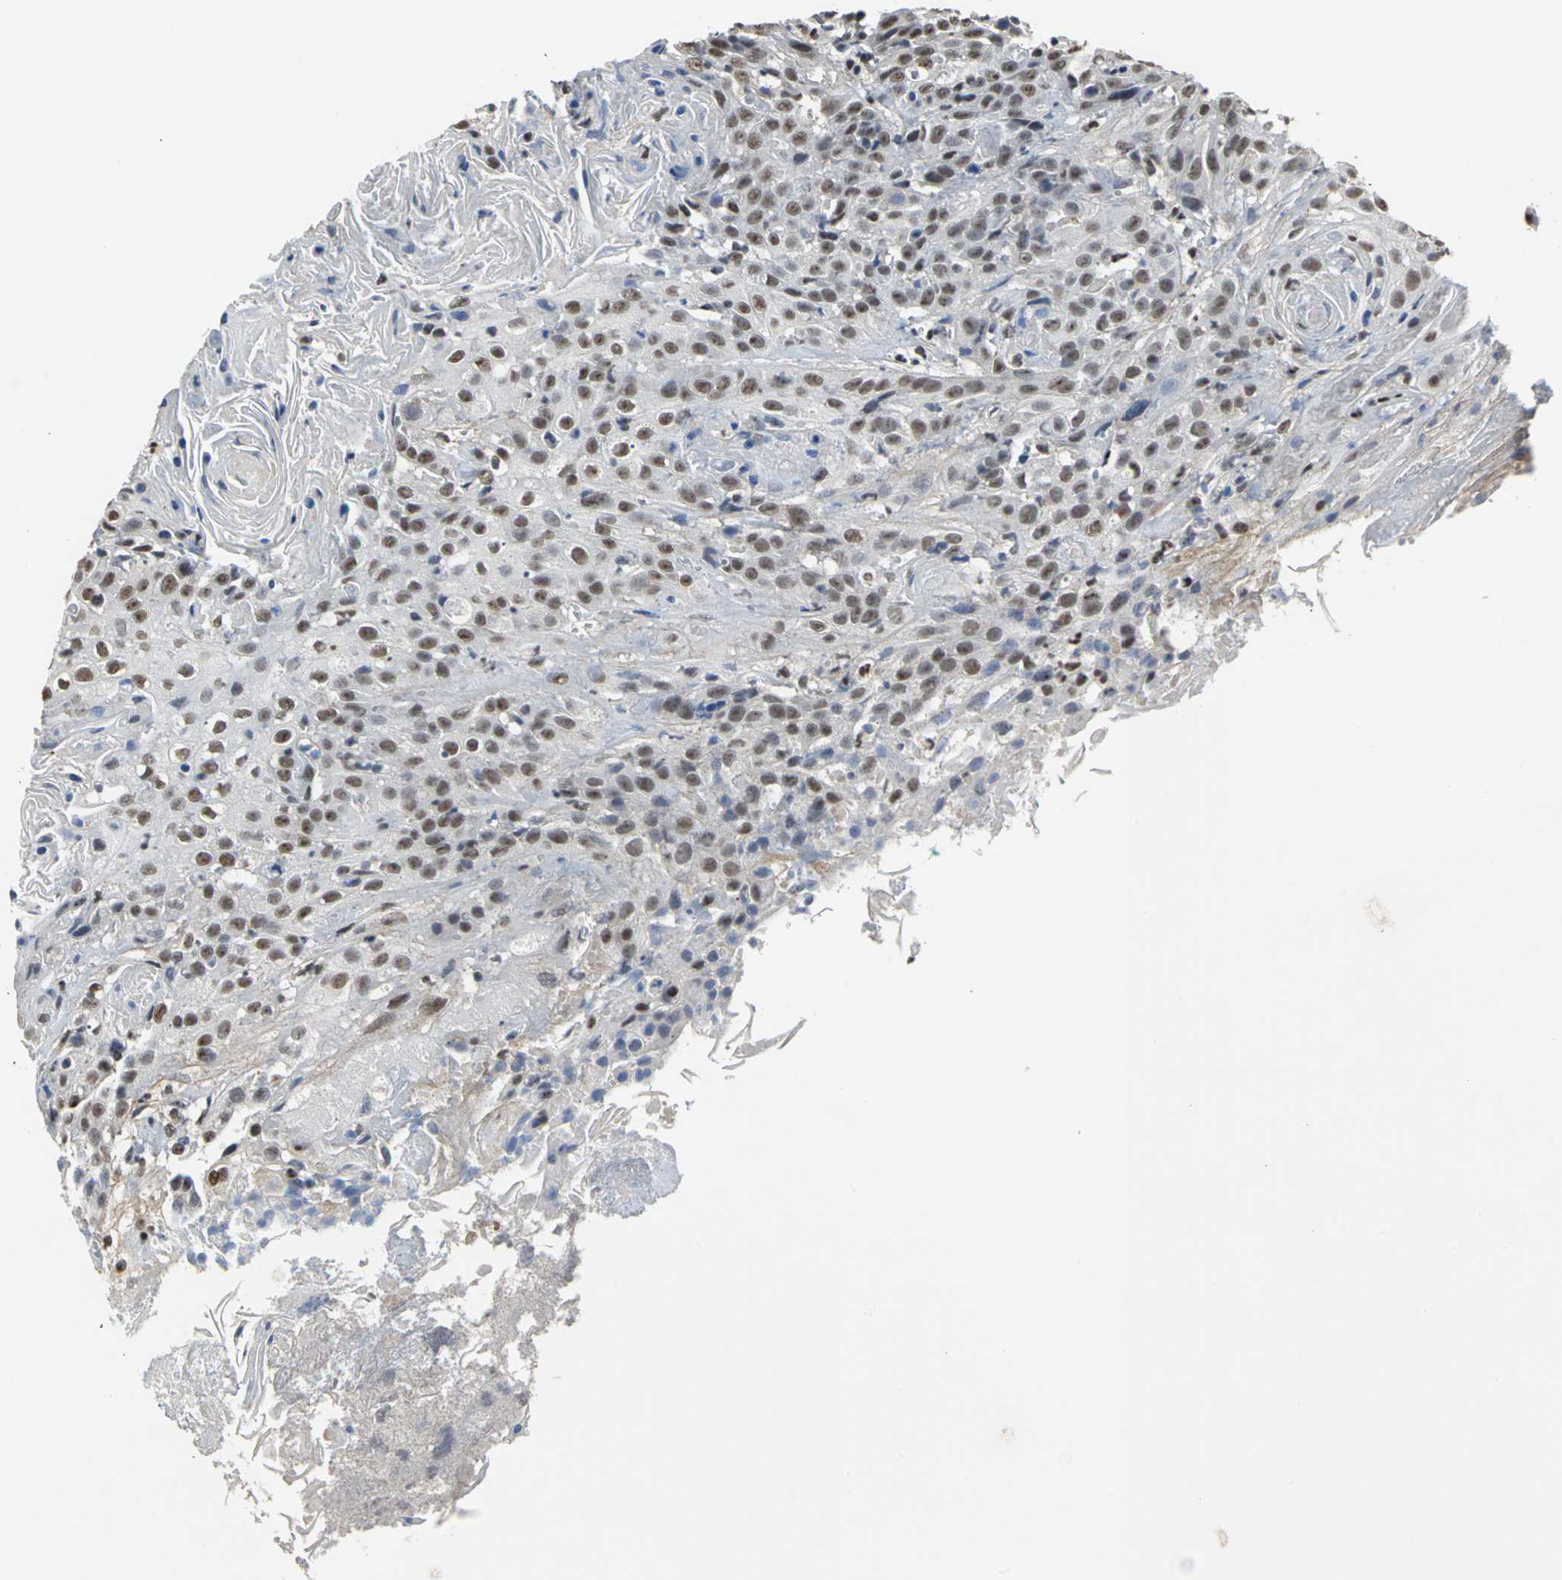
{"staining": {"intensity": "moderate", "quantity": ">75%", "location": "nuclear"}, "tissue": "head and neck cancer", "cell_type": "Tumor cells", "image_type": "cancer", "snomed": [{"axis": "morphology", "description": "Squamous cell carcinoma, NOS"}, {"axis": "topography", "description": "Head-Neck"}], "caption": "Tumor cells demonstrate medium levels of moderate nuclear positivity in about >75% of cells in squamous cell carcinoma (head and neck).", "gene": "CCDC88C", "patient": {"sex": "female", "age": 84}}